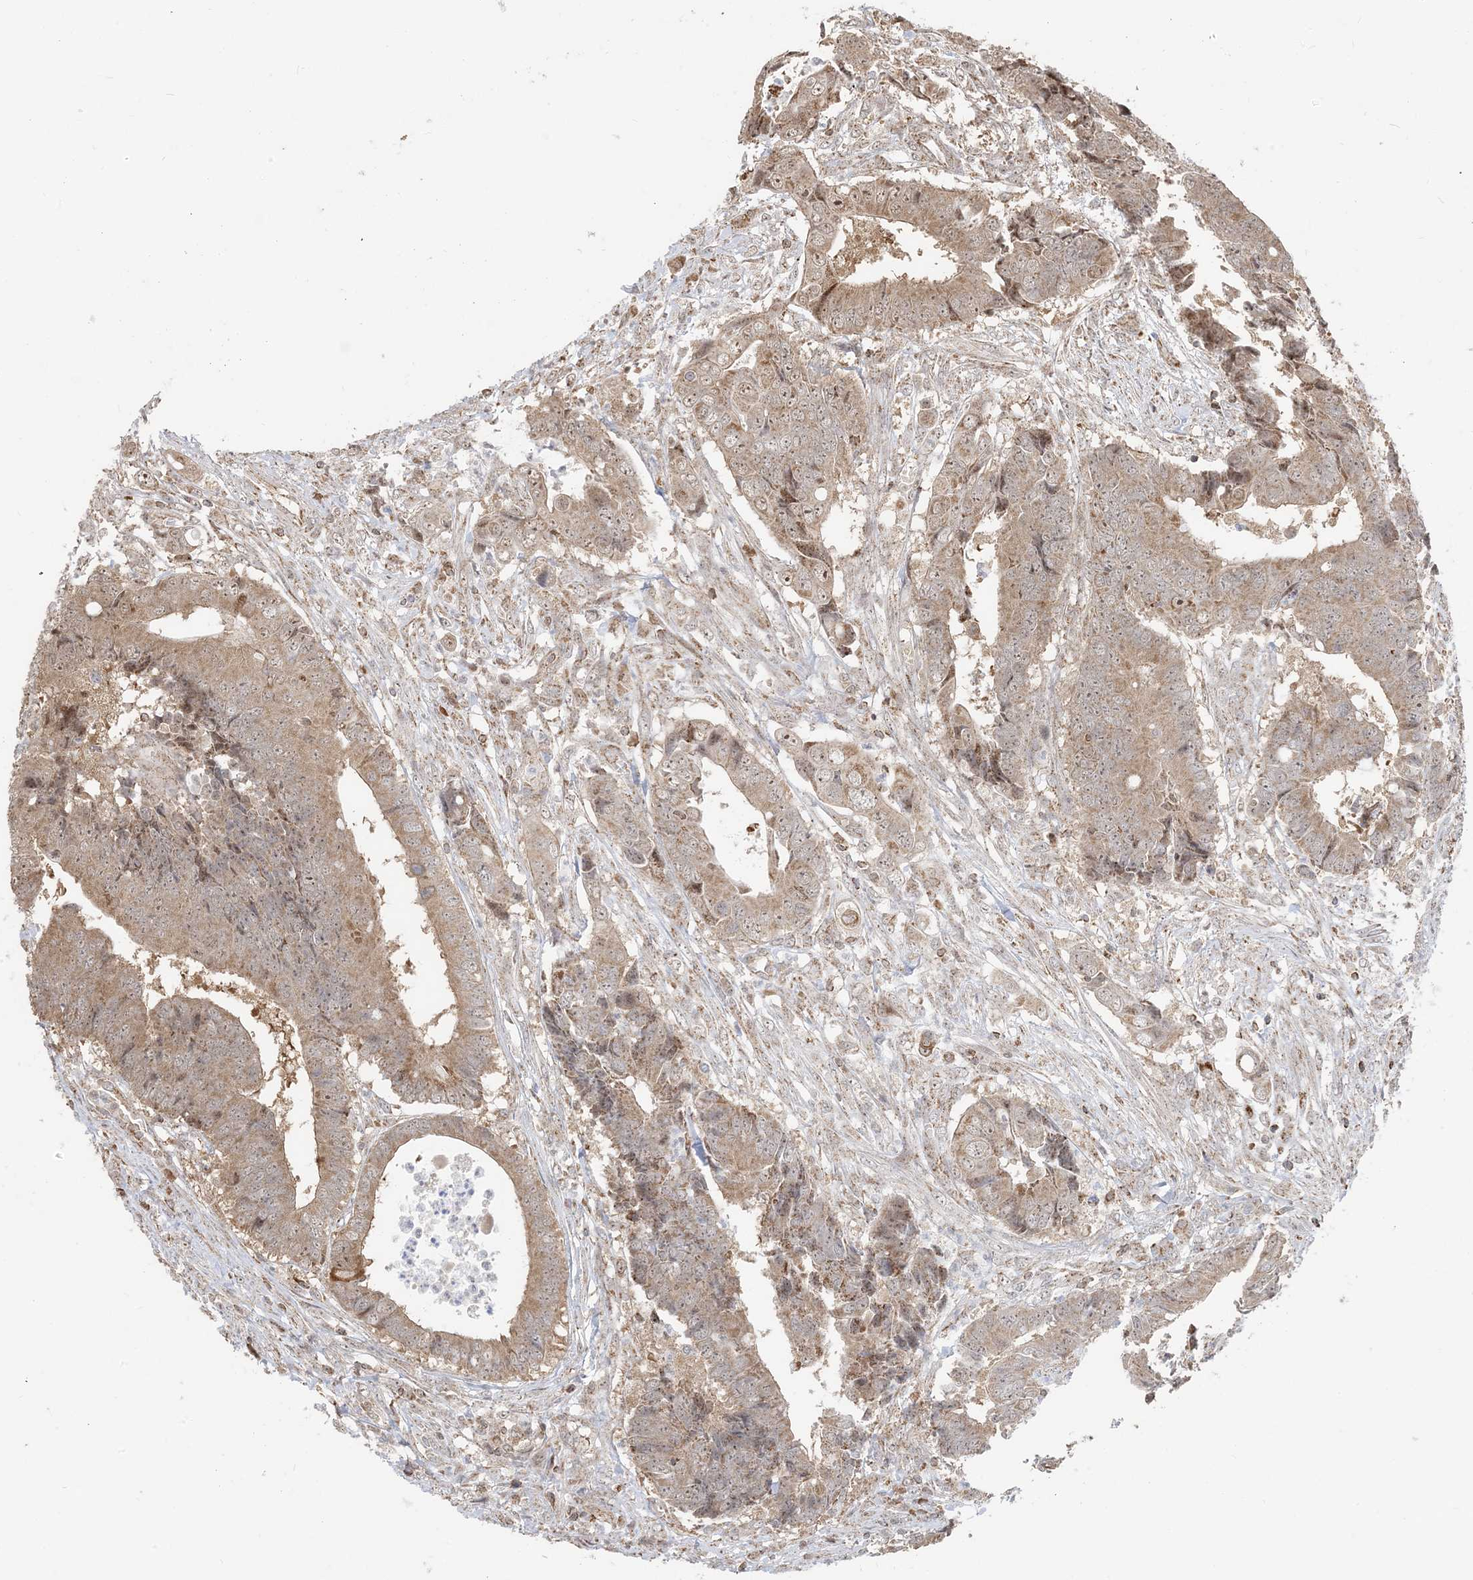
{"staining": {"intensity": "weak", "quantity": ">75%", "location": "cytoplasmic/membranous,nuclear"}, "tissue": "colorectal cancer", "cell_type": "Tumor cells", "image_type": "cancer", "snomed": [{"axis": "morphology", "description": "Adenocarcinoma, NOS"}, {"axis": "topography", "description": "Rectum"}], "caption": "Brown immunohistochemical staining in human colorectal cancer demonstrates weak cytoplasmic/membranous and nuclear expression in about >75% of tumor cells.", "gene": "MAPKBP1", "patient": {"sex": "male", "age": 84}}